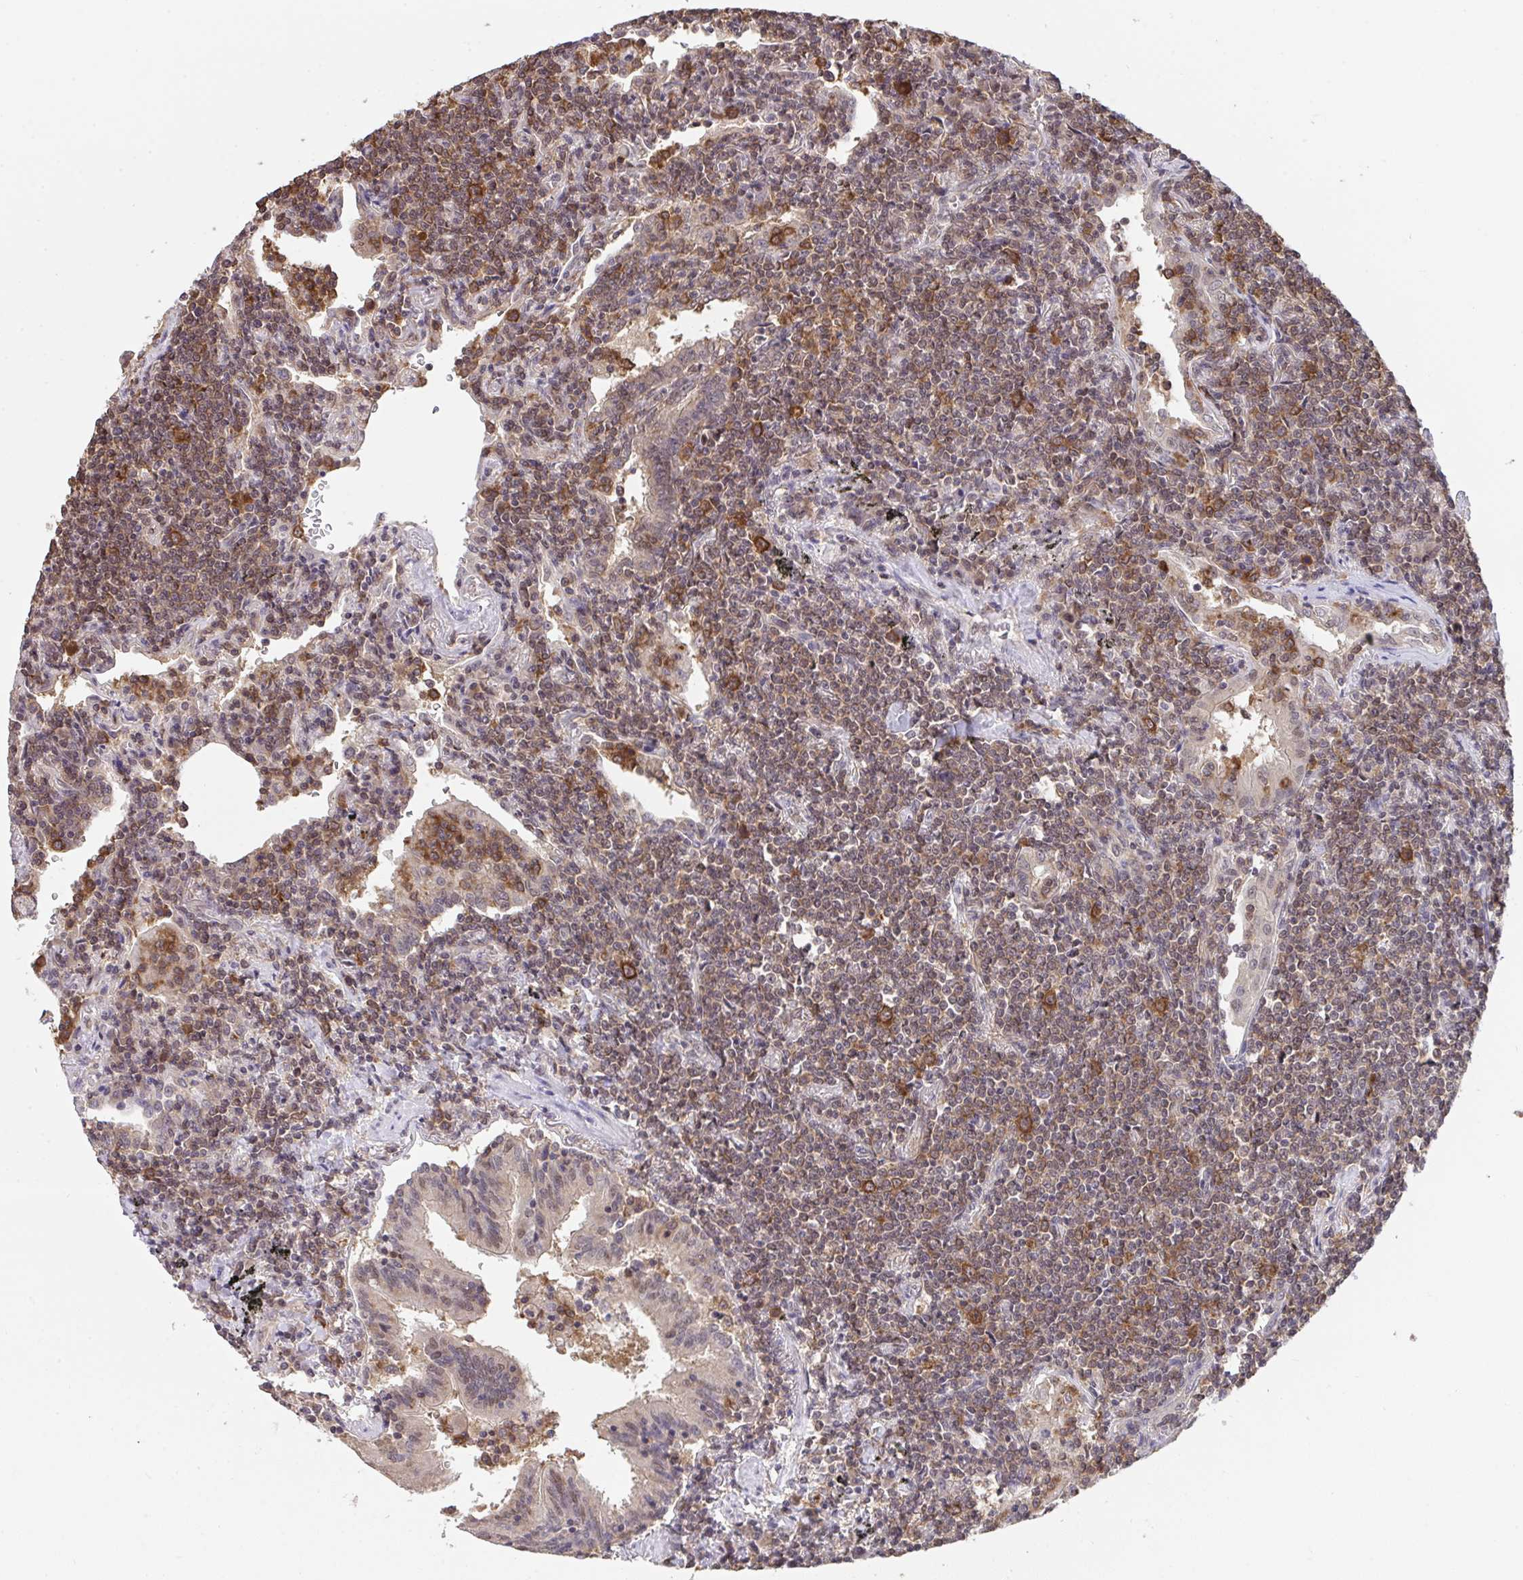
{"staining": {"intensity": "weak", "quantity": ">75%", "location": "cytoplasmic/membranous"}, "tissue": "lymphoma", "cell_type": "Tumor cells", "image_type": "cancer", "snomed": [{"axis": "morphology", "description": "Malignant lymphoma, non-Hodgkin's type, Low grade"}, {"axis": "topography", "description": "Lung"}], "caption": "Protein expression by IHC exhibits weak cytoplasmic/membranous expression in about >75% of tumor cells in malignant lymphoma, non-Hodgkin's type (low-grade).", "gene": "C12orf57", "patient": {"sex": "female", "age": 71}}